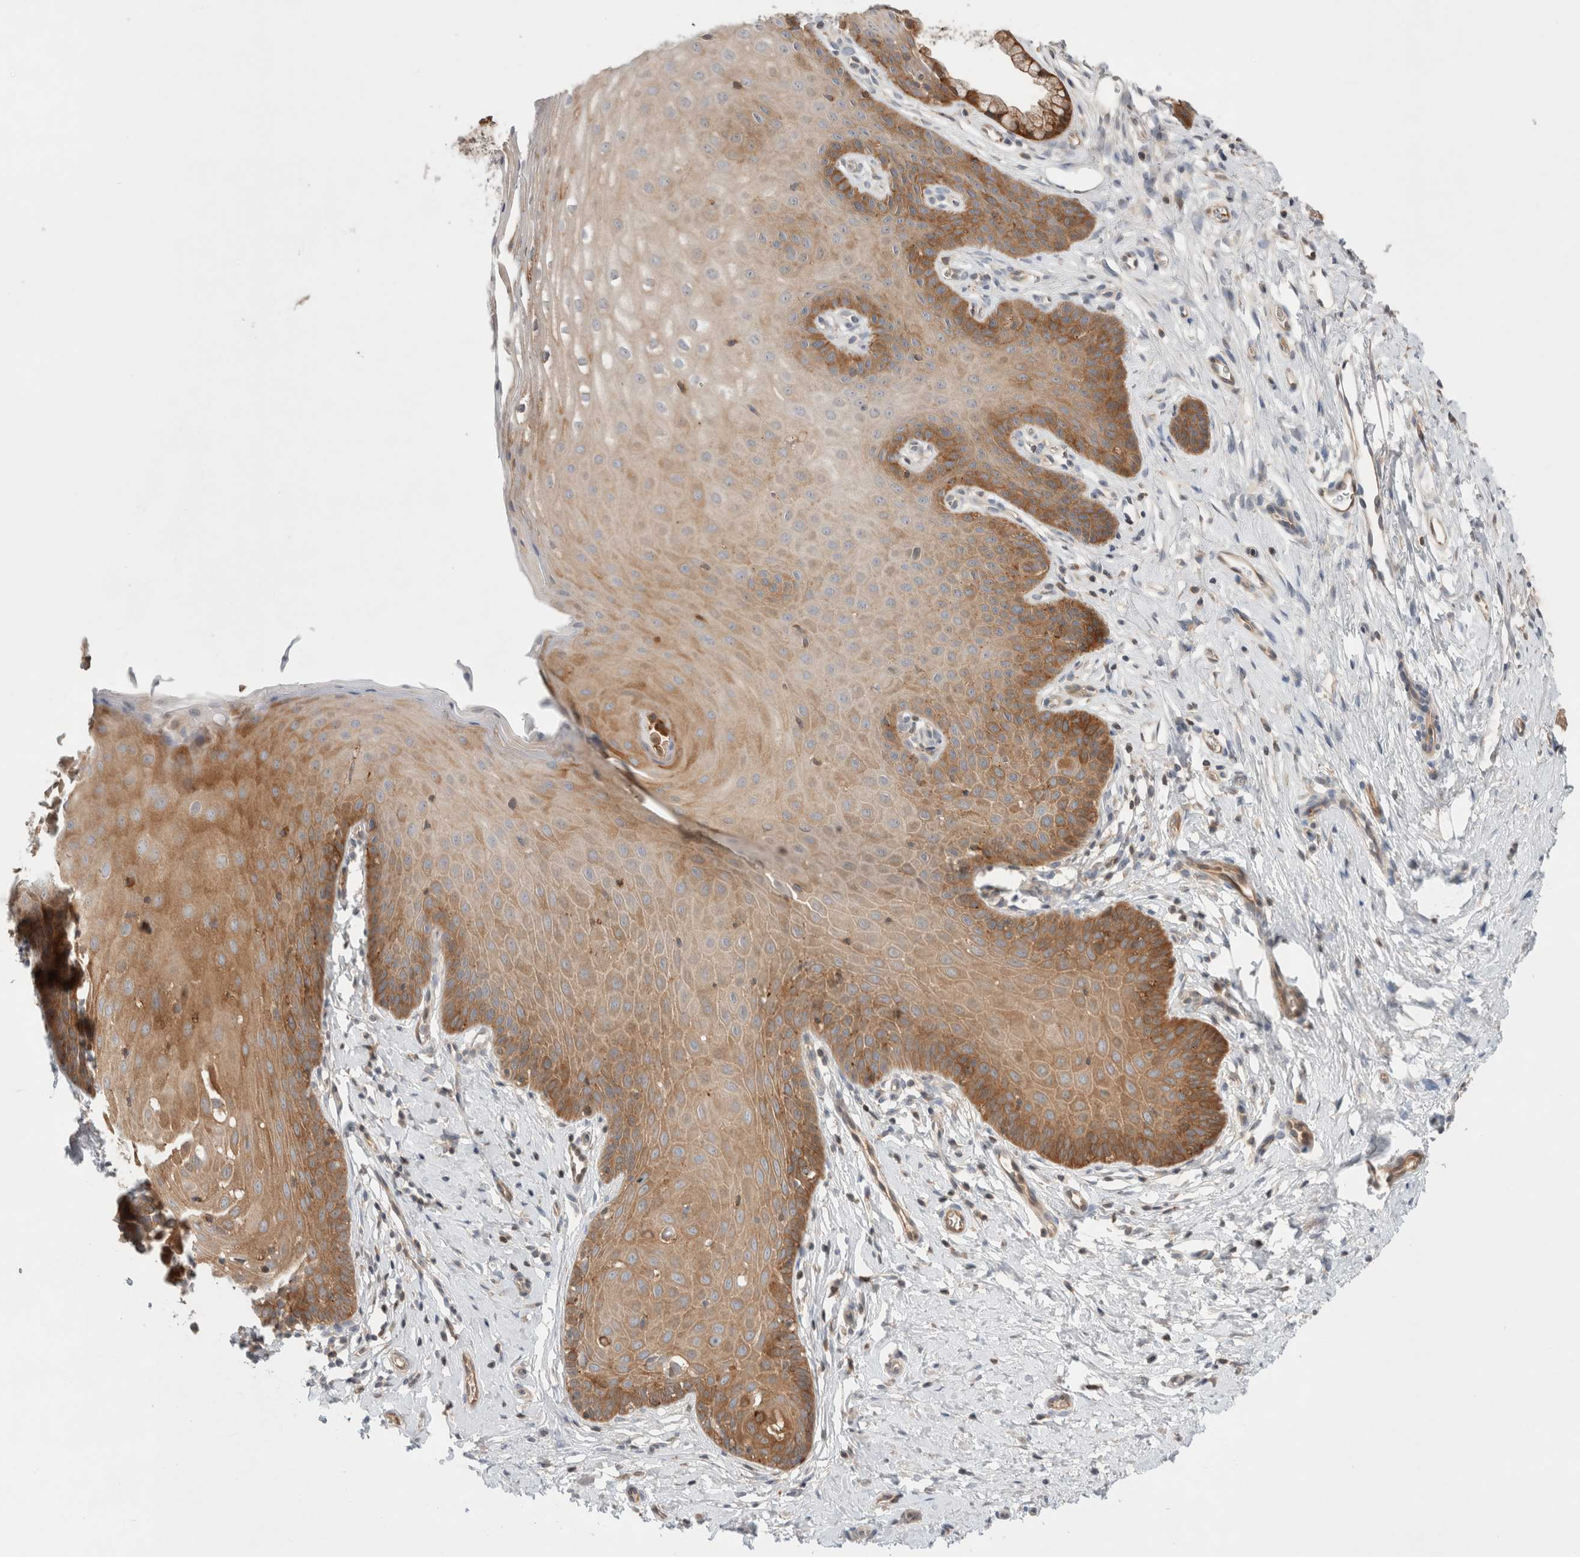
{"staining": {"intensity": "strong", "quantity": "25%-75%", "location": "cytoplasmic/membranous"}, "tissue": "cervix", "cell_type": "Glandular cells", "image_type": "normal", "snomed": [{"axis": "morphology", "description": "Normal tissue, NOS"}, {"axis": "topography", "description": "Cervix"}], "caption": "An IHC photomicrograph of benign tissue is shown. Protein staining in brown highlights strong cytoplasmic/membranous positivity in cervix within glandular cells.", "gene": "KLHL14", "patient": {"sex": "female", "age": 36}}